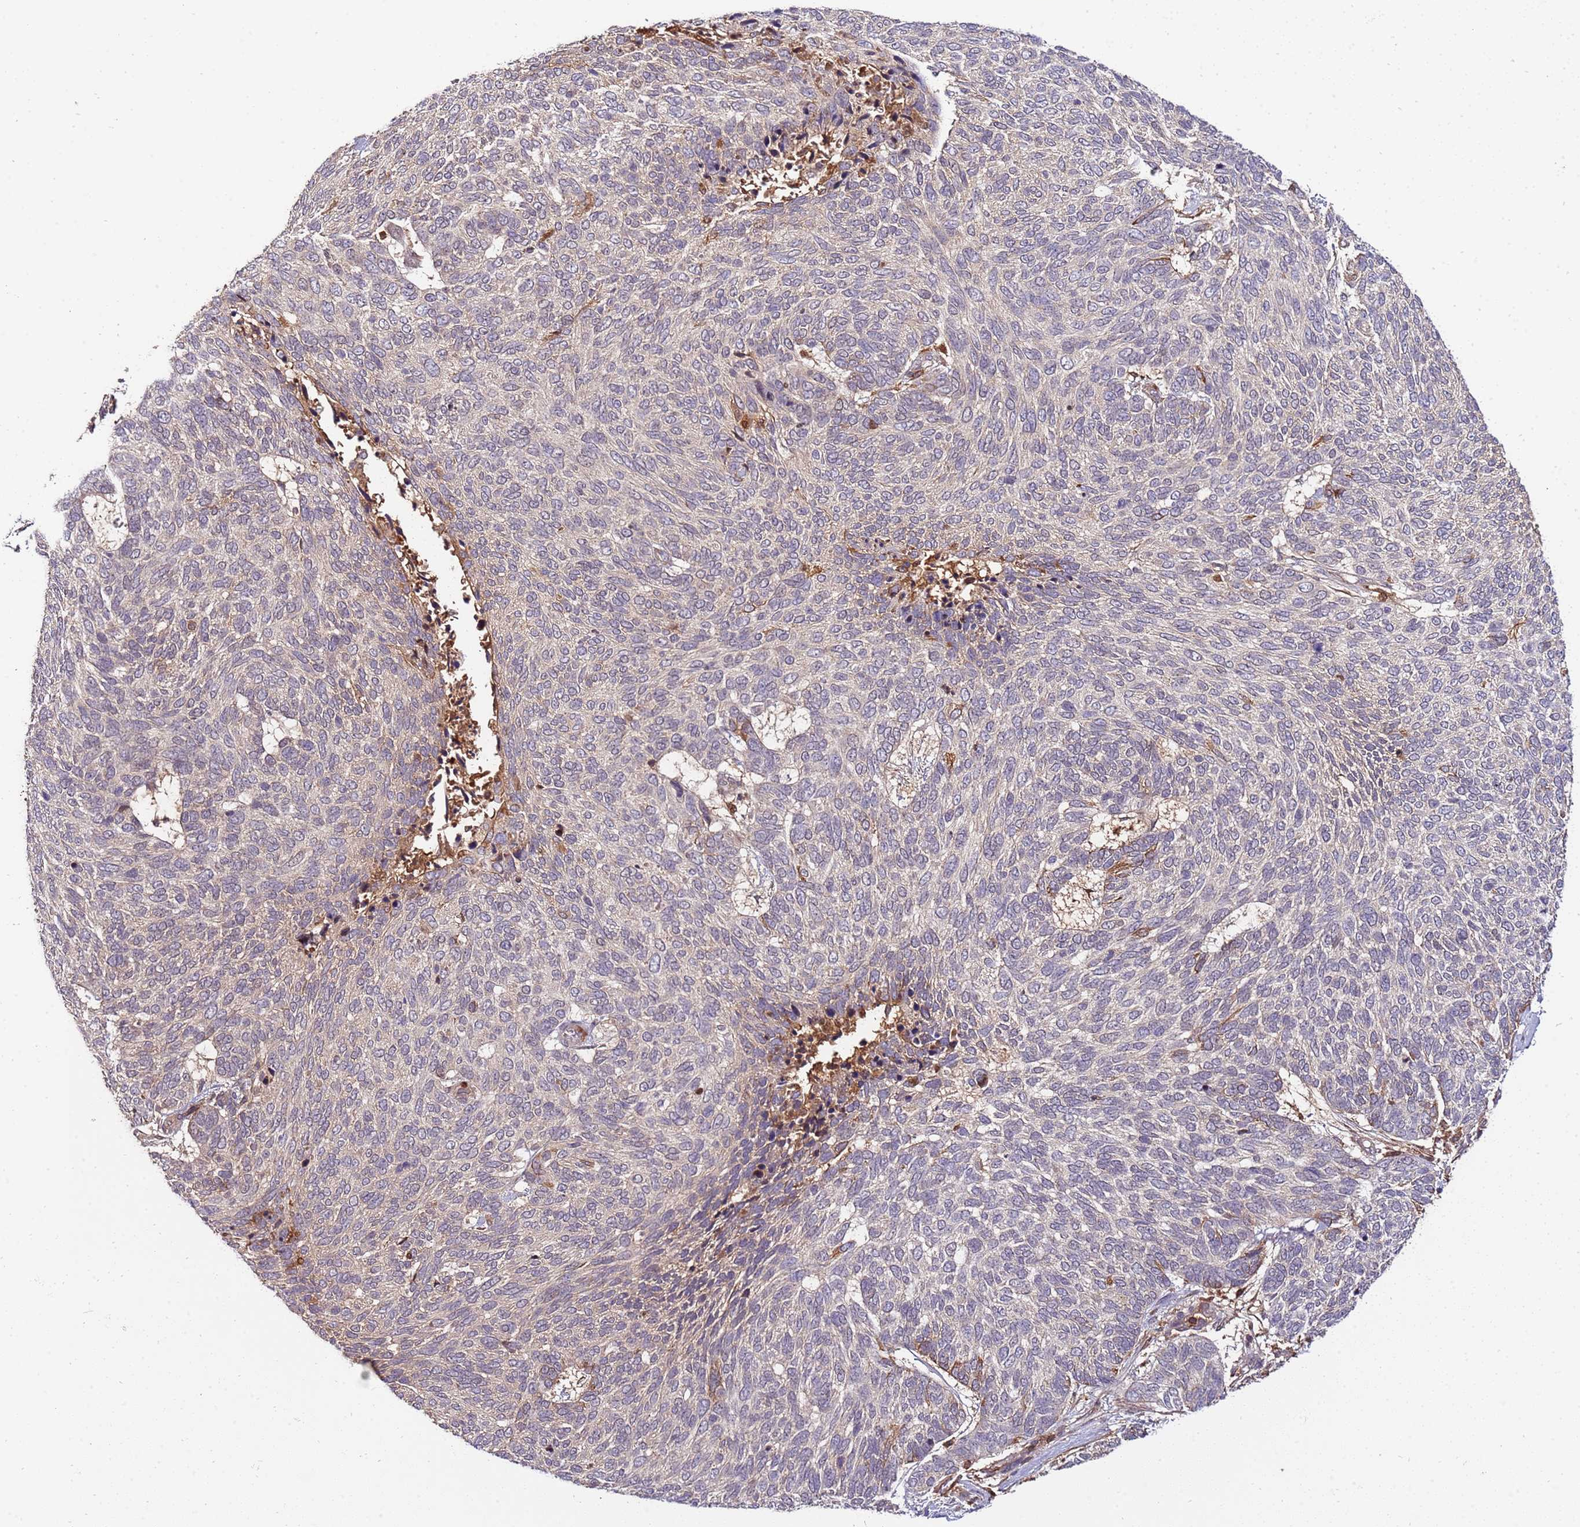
{"staining": {"intensity": "moderate", "quantity": "<25%", "location": "cytoplasmic/membranous"}, "tissue": "skin cancer", "cell_type": "Tumor cells", "image_type": "cancer", "snomed": [{"axis": "morphology", "description": "Basal cell carcinoma"}, {"axis": "topography", "description": "Skin"}], "caption": "This histopathology image reveals immunohistochemistry (IHC) staining of basal cell carcinoma (skin), with low moderate cytoplasmic/membranous staining in about <25% of tumor cells.", "gene": "ZNF624", "patient": {"sex": "female", "age": 65}}